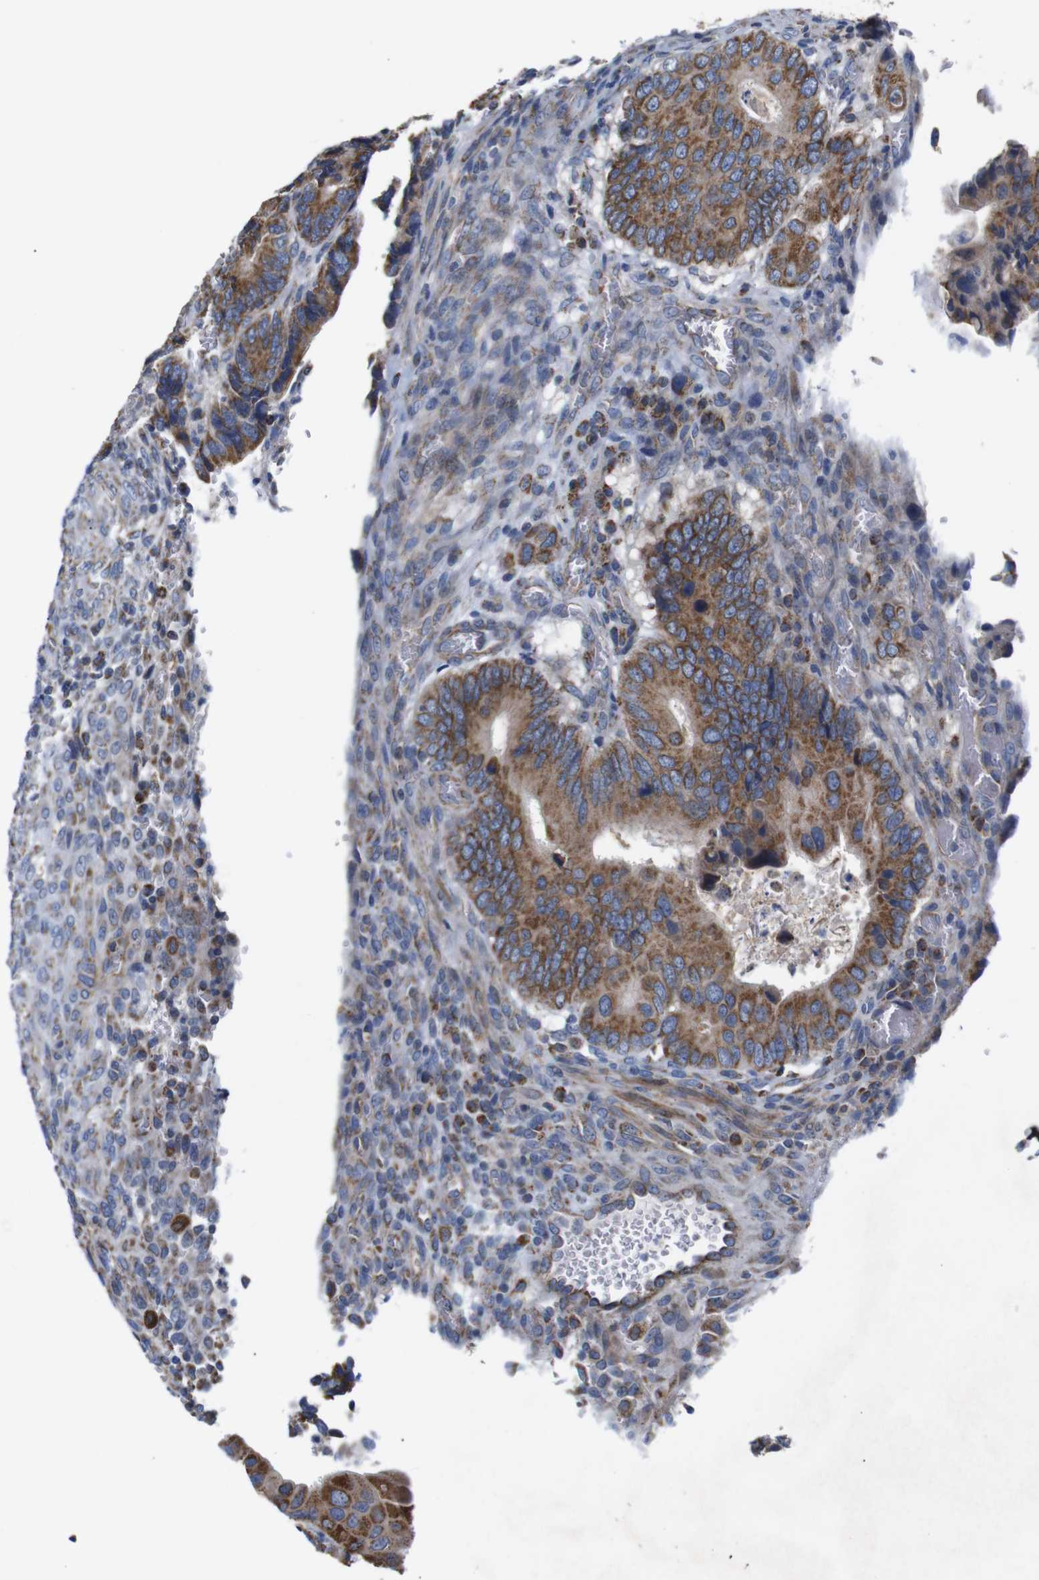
{"staining": {"intensity": "moderate", "quantity": ">75%", "location": "cytoplasmic/membranous"}, "tissue": "colorectal cancer", "cell_type": "Tumor cells", "image_type": "cancer", "snomed": [{"axis": "morphology", "description": "Adenocarcinoma, NOS"}, {"axis": "topography", "description": "Colon"}], "caption": "Tumor cells show medium levels of moderate cytoplasmic/membranous positivity in about >75% of cells in colorectal cancer. The staining was performed using DAB (3,3'-diaminobenzidine), with brown indicating positive protein expression. Nuclei are stained blue with hematoxylin.", "gene": "FAM171B", "patient": {"sex": "male", "age": 72}}